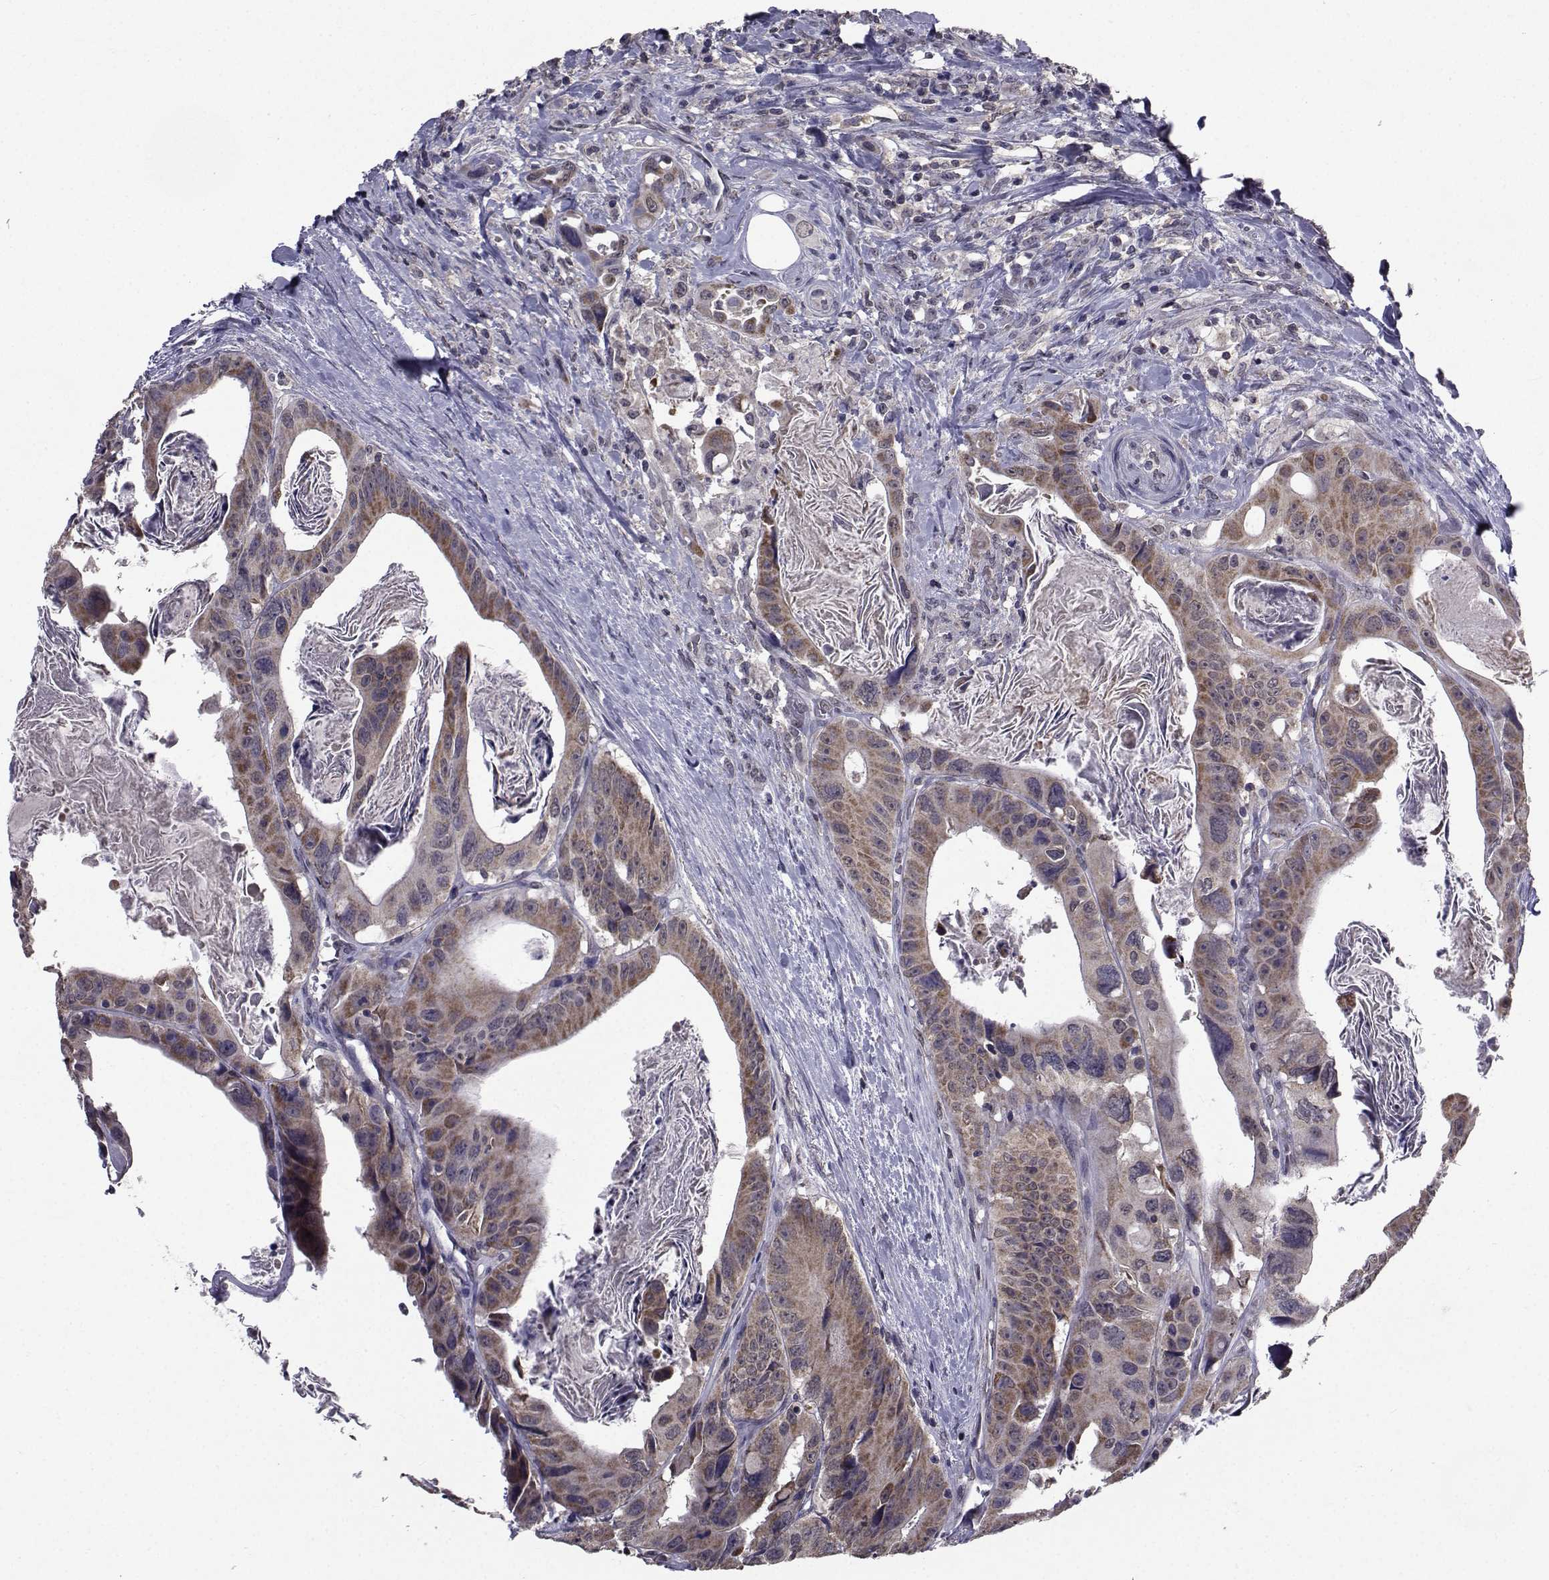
{"staining": {"intensity": "moderate", "quantity": "25%-75%", "location": "cytoplasmic/membranous"}, "tissue": "colorectal cancer", "cell_type": "Tumor cells", "image_type": "cancer", "snomed": [{"axis": "morphology", "description": "Adenocarcinoma, NOS"}, {"axis": "topography", "description": "Rectum"}], "caption": "DAB immunohistochemical staining of human colorectal cancer (adenocarcinoma) reveals moderate cytoplasmic/membranous protein expression in approximately 25%-75% of tumor cells.", "gene": "CYP2S1", "patient": {"sex": "male", "age": 64}}